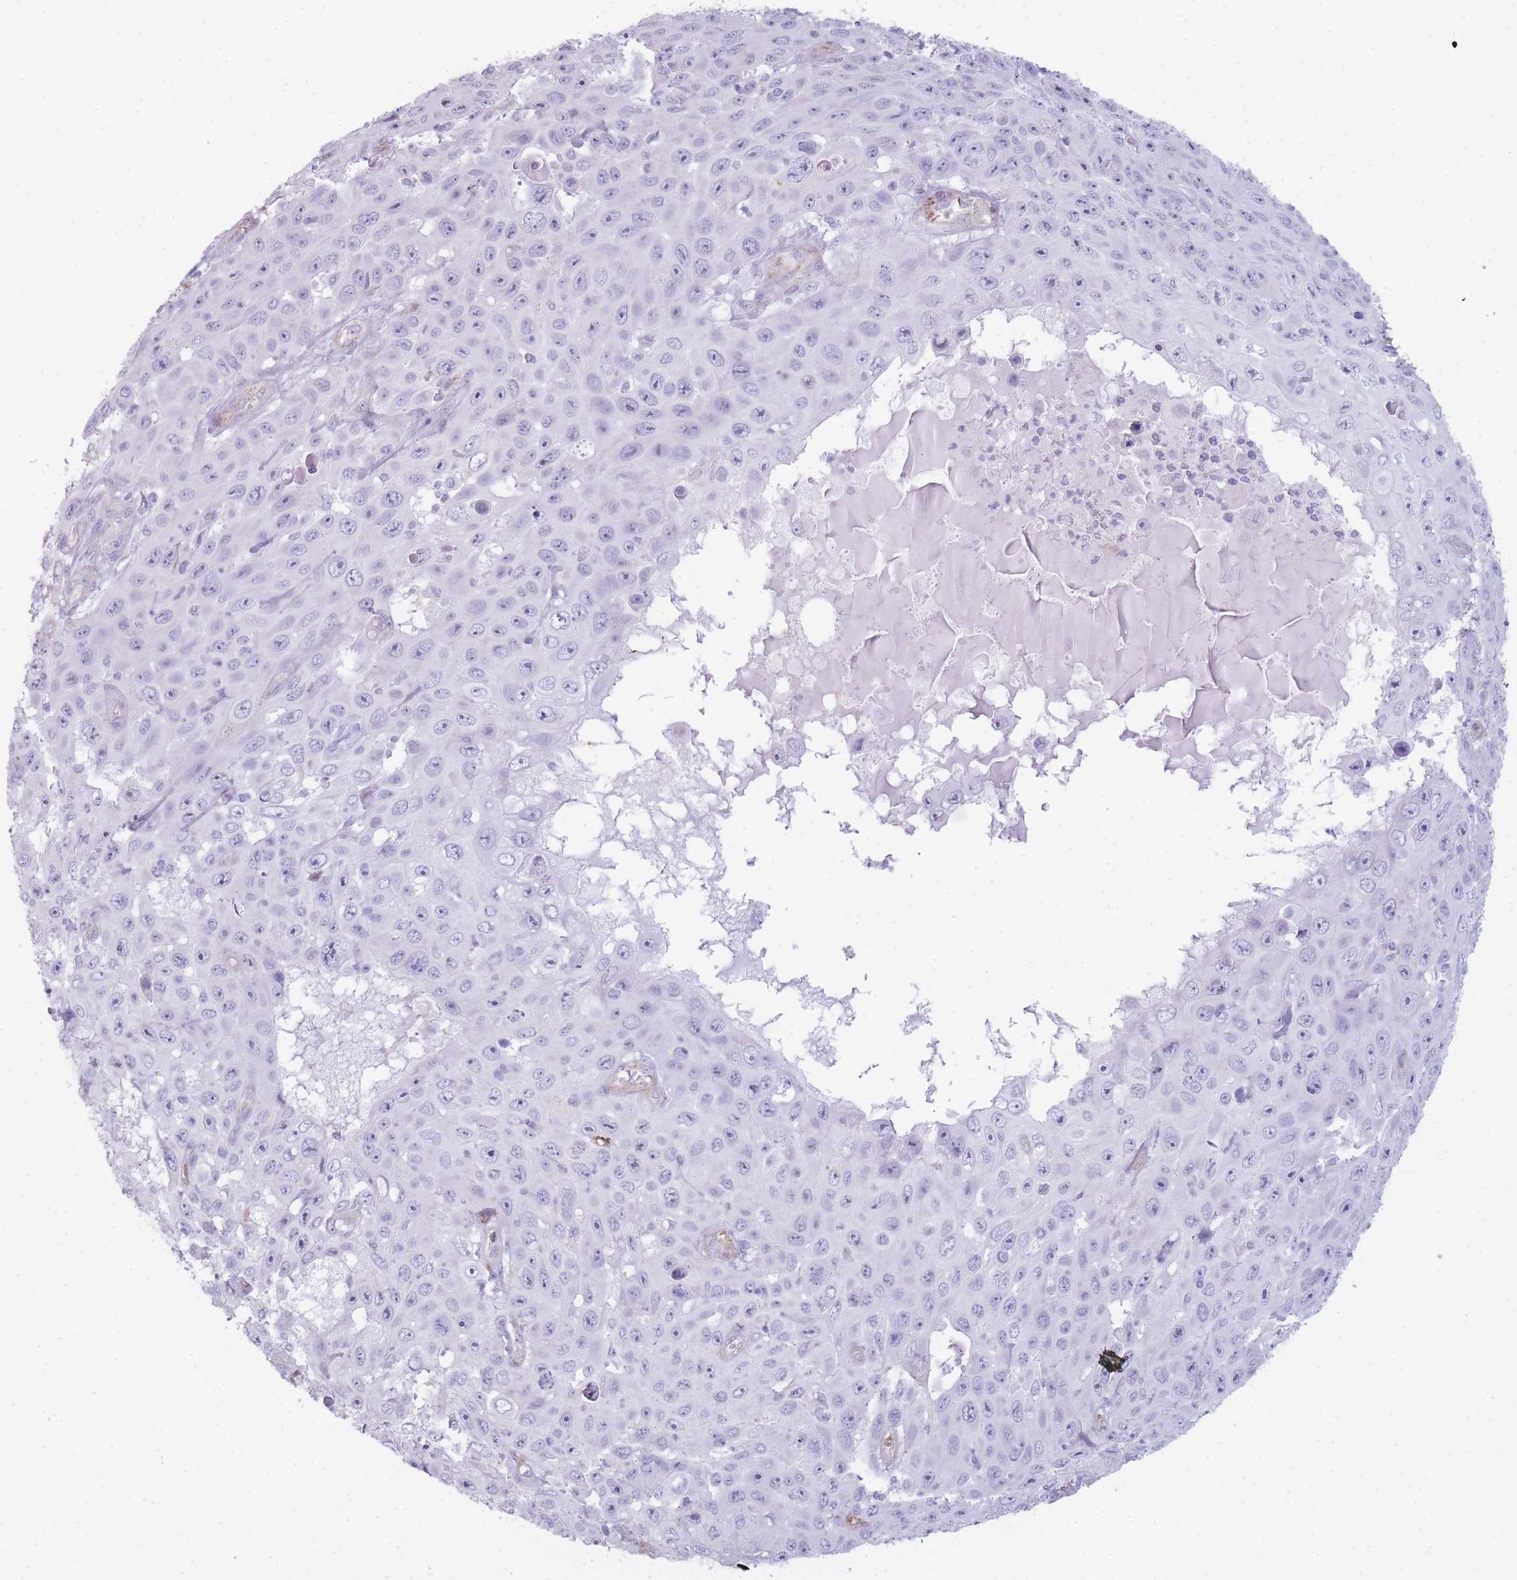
{"staining": {"intensity": "negative", "quantity": "none", "location": "none"}, "tissue": "skin cancer", "cell_type": "Tumor cells", "image_type": "cancer", "snomed": [{"axis": "morphology", "description": "Squamous cell carcinoma, NOS"}, {"axis": "topography", "description": "Skin"}], "caption": "DAB (3,3'-diaminobenzidine) immunohistochemical staining of squamous cell carcinoma (skin) demonstrates no significant staining in tumor cells.", "gene": "UTP14A", "patient": {"sex": "male", "age": 82}}